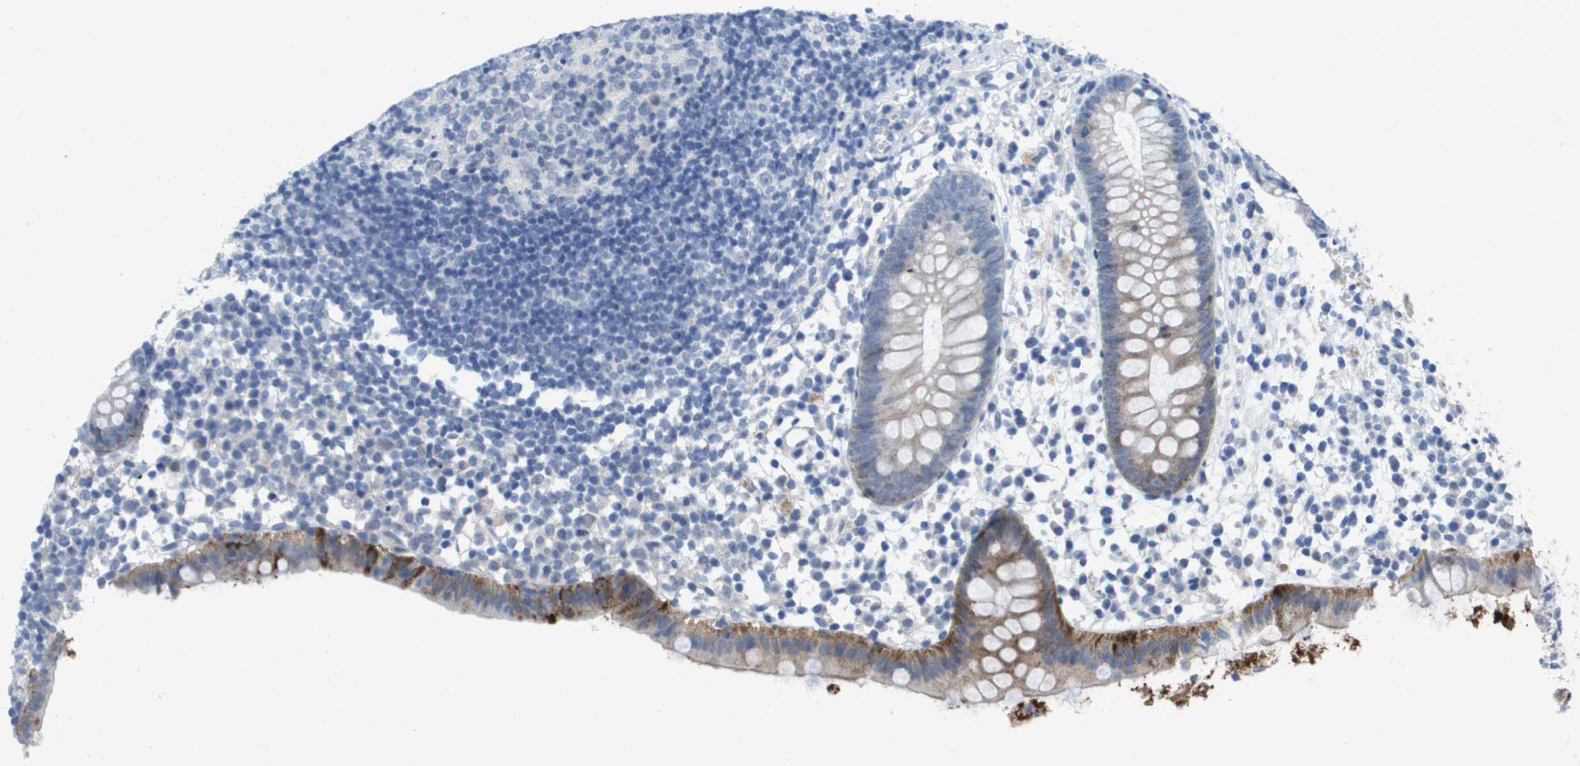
{"staining": {"intensity": "strong", "quantity": ">75%", "location": "cytoplasmic/membranous"}, "tissue": "appendix", "cell_type": "Glandular cells", "image_type": "normal", "snomed": [{"axis": "morphology", "description": "Normal tissue, NOS"}, {"axis": "topography", "description": "Appendix"}], "caption": "Brown immunohistochemical staining in normal appendix displays strong cytoplasmic/membranous expression in about >75% of glandular cells. The staining is performed using DAB (3,3'-diaminobenzidine) brown chromogen to label protein expression. The nuclei are counter-stained blue using hematoxylin.", "gene": "PDE4A", "patient": {"sex": "female", "age": 20}}